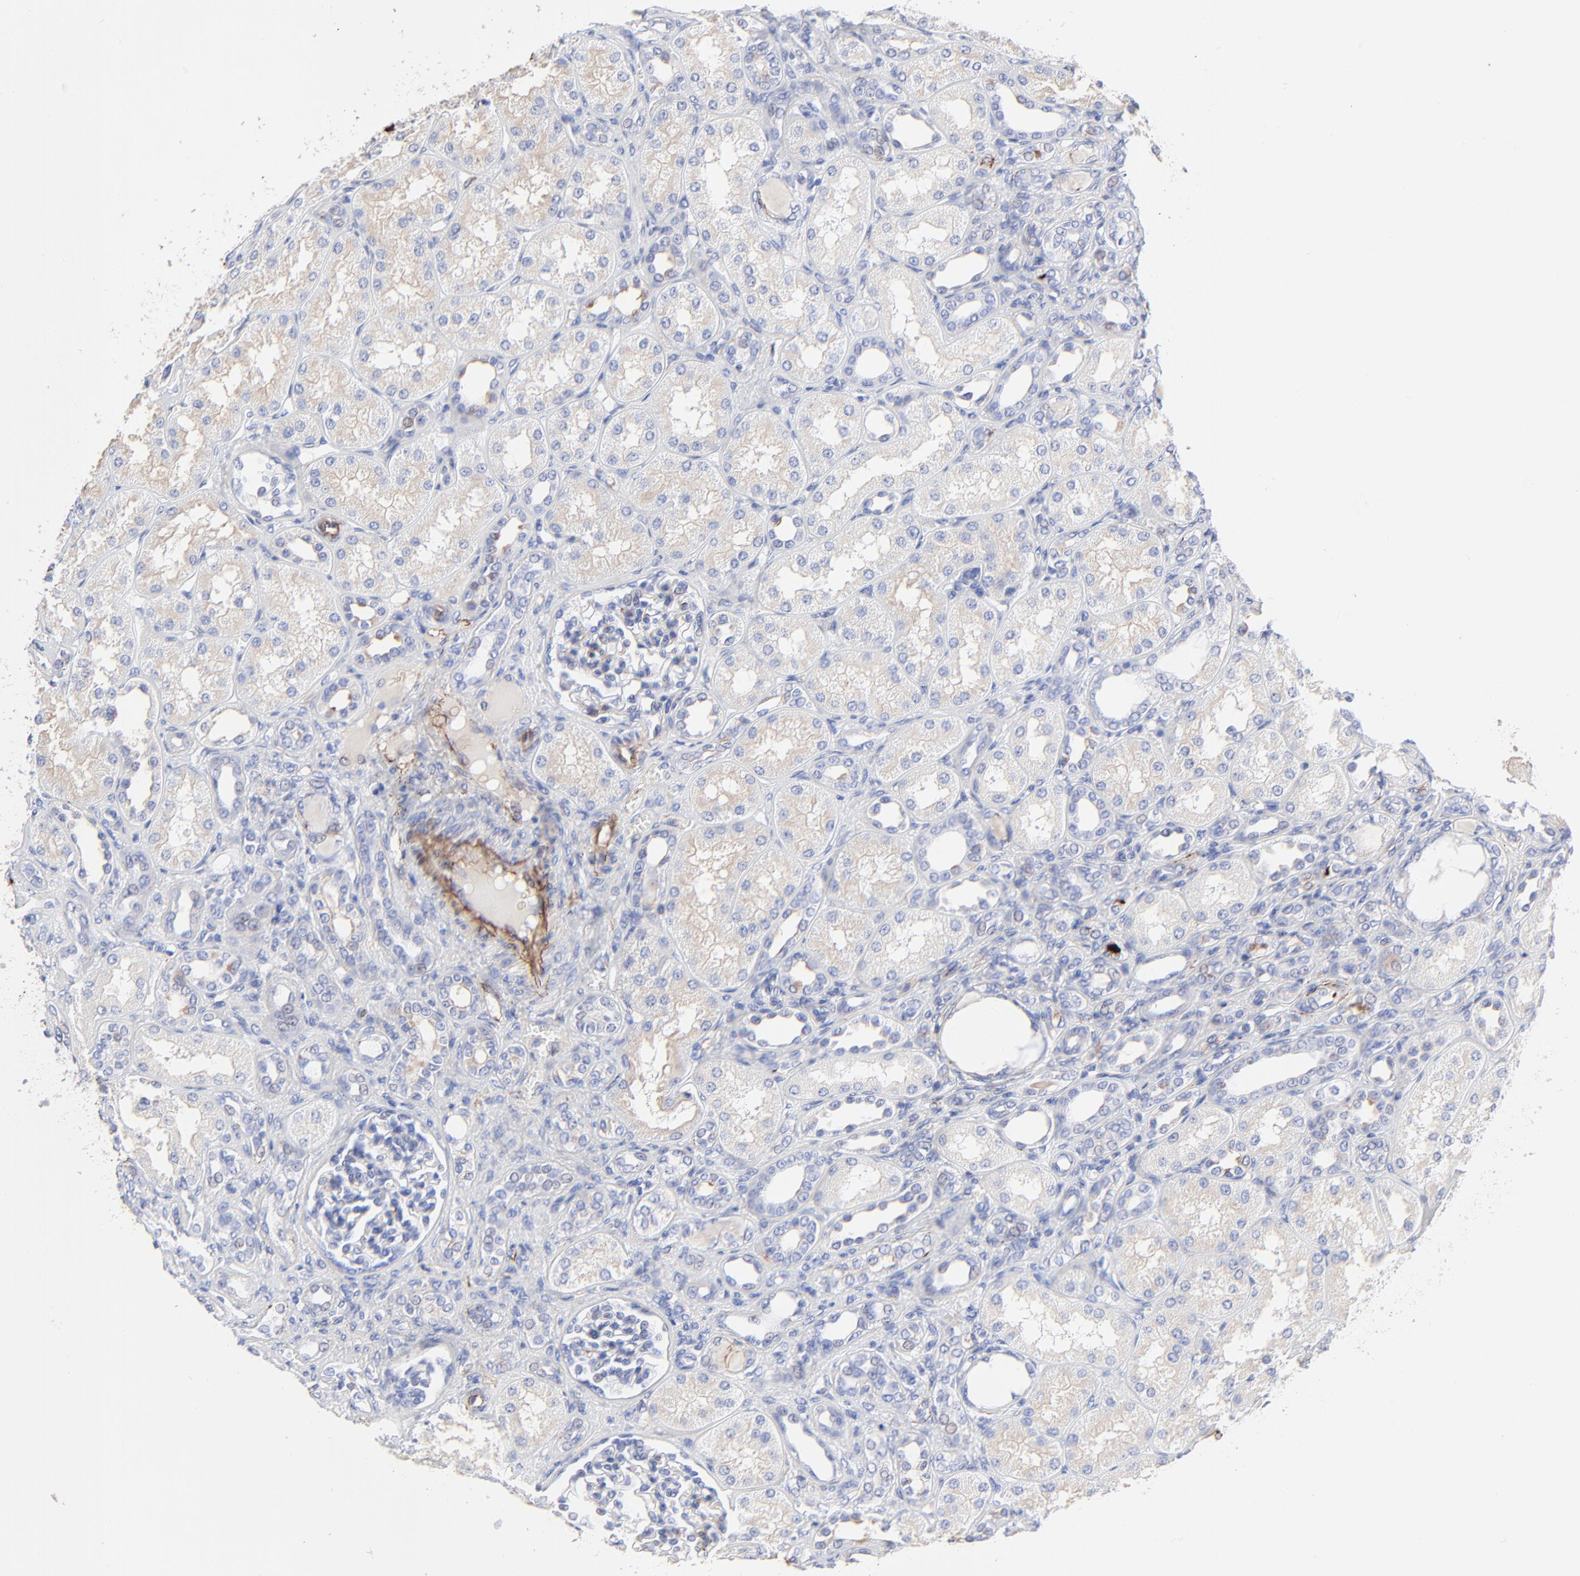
{"staining": {"intensity": "negative", "quantity": "none", "location": "none"}, "tissue": "kidney", "cell_type": "Cells in glomeruli", "image_type": "normal", "snomed": [{"axis": "morphology", "description": "Normal tissue, NOS"}, {"axis": "topography", "description": "Kidney"}], "caption": "Kidney was stained to show a protein in brown. There is no significant staining in cells in glomeruli. (DAB immunohistochemistry with hematoxylin counter stain).", "gene": "FBLN2", "patient": {"sex": "male", "age": 7}}